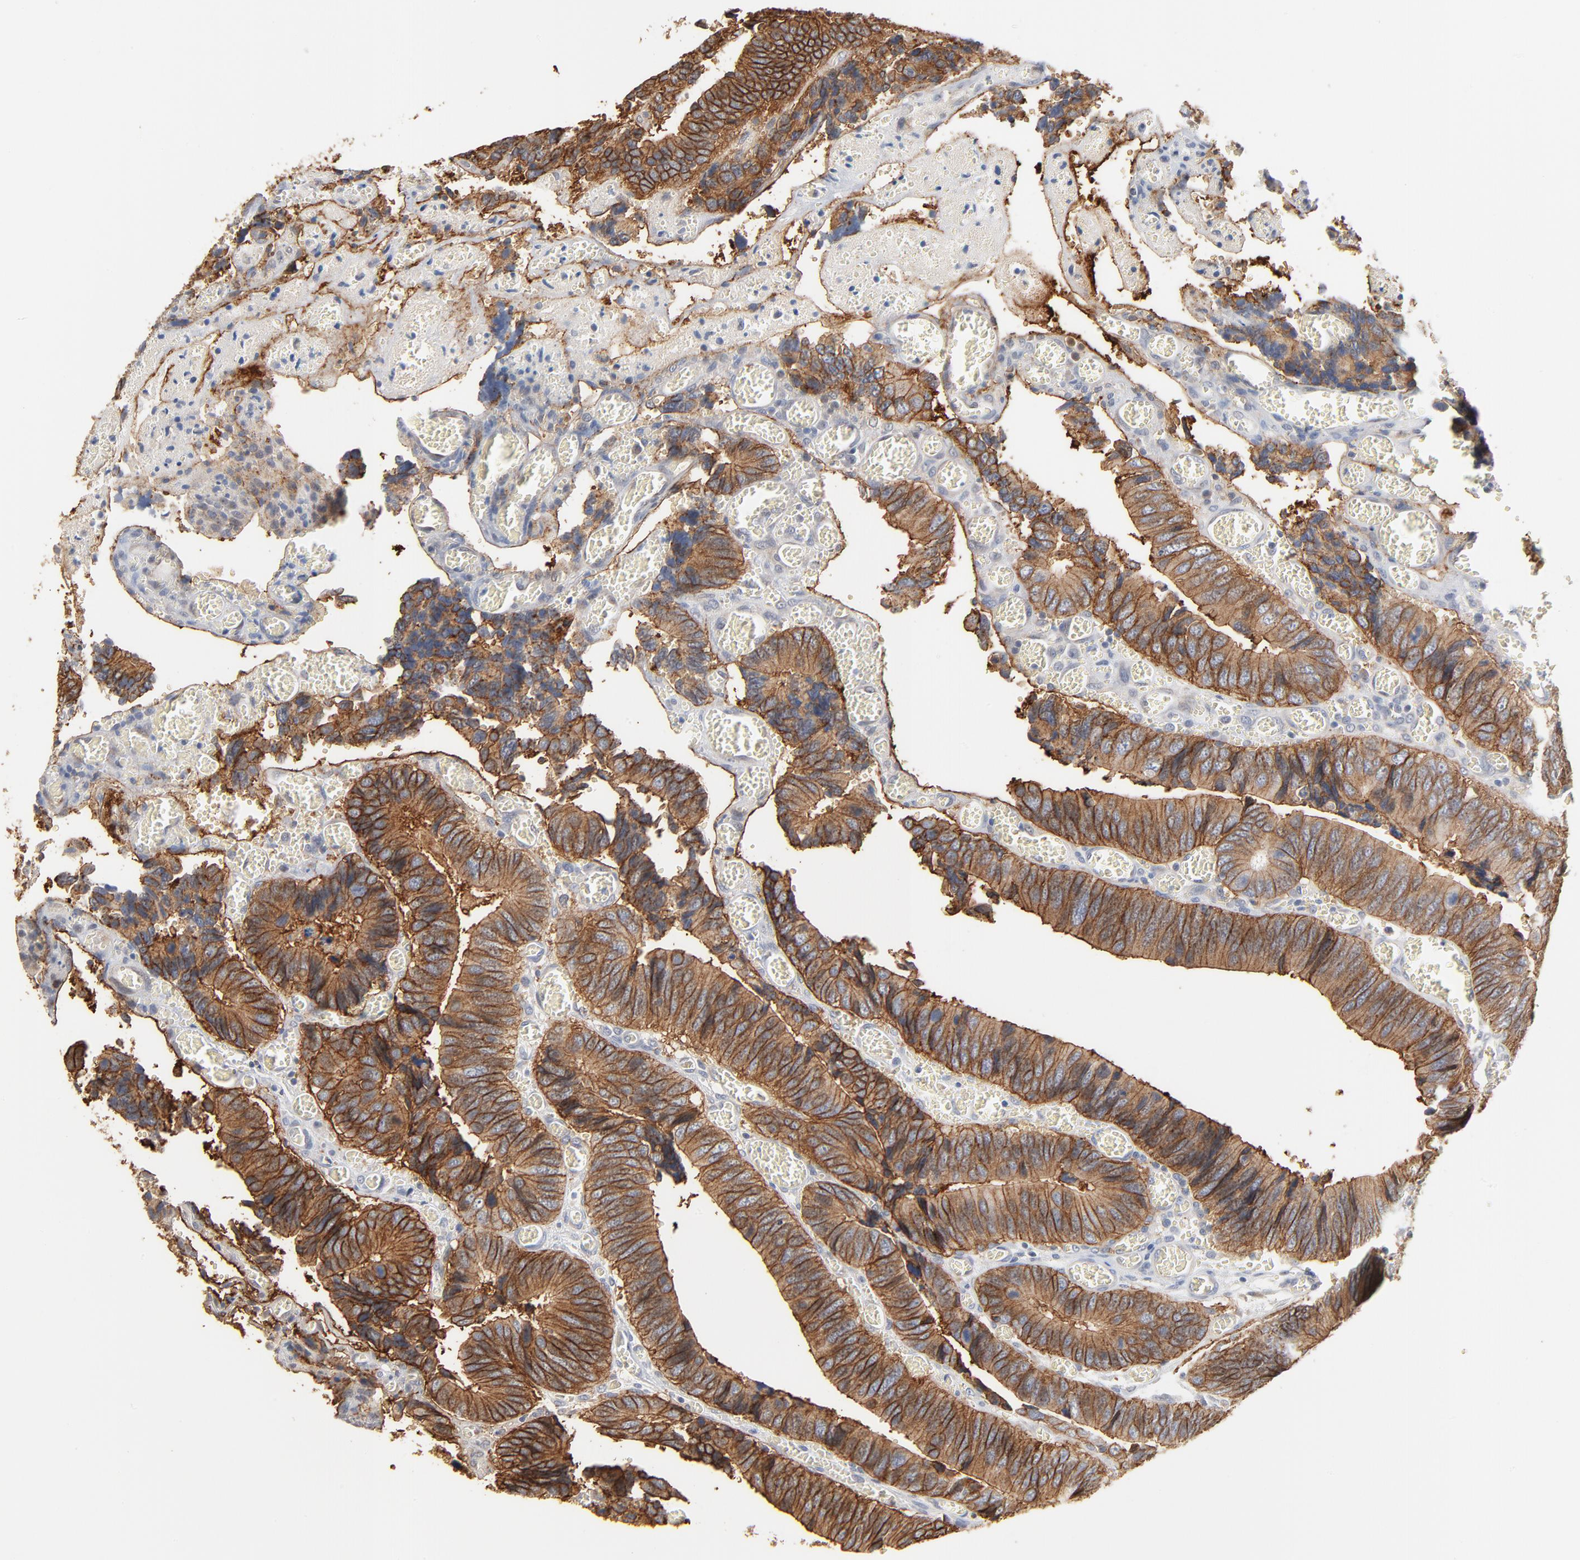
{"staining": {"intensity": "moderate", "quantity": ">75%", "location": "cytoplasmic/membranous"}, "tissue": "colorectal cancer", "cell_type": "Tumor cells", "image_type": "cancer", "snomed": [{"axis": "morphology", "description": "Adenocarcinoma, NOS"}, {"axis": "topography", "description": "Colon"}], "caption": "IHC of human colorectal cancer (adenocarcinoma) shows medium levels of moderate cytoplasmic/membranous positivity in about >75% of tumor cells.", "gene": "EPCAM", "patient": {"sex": "male", "age": 72}}